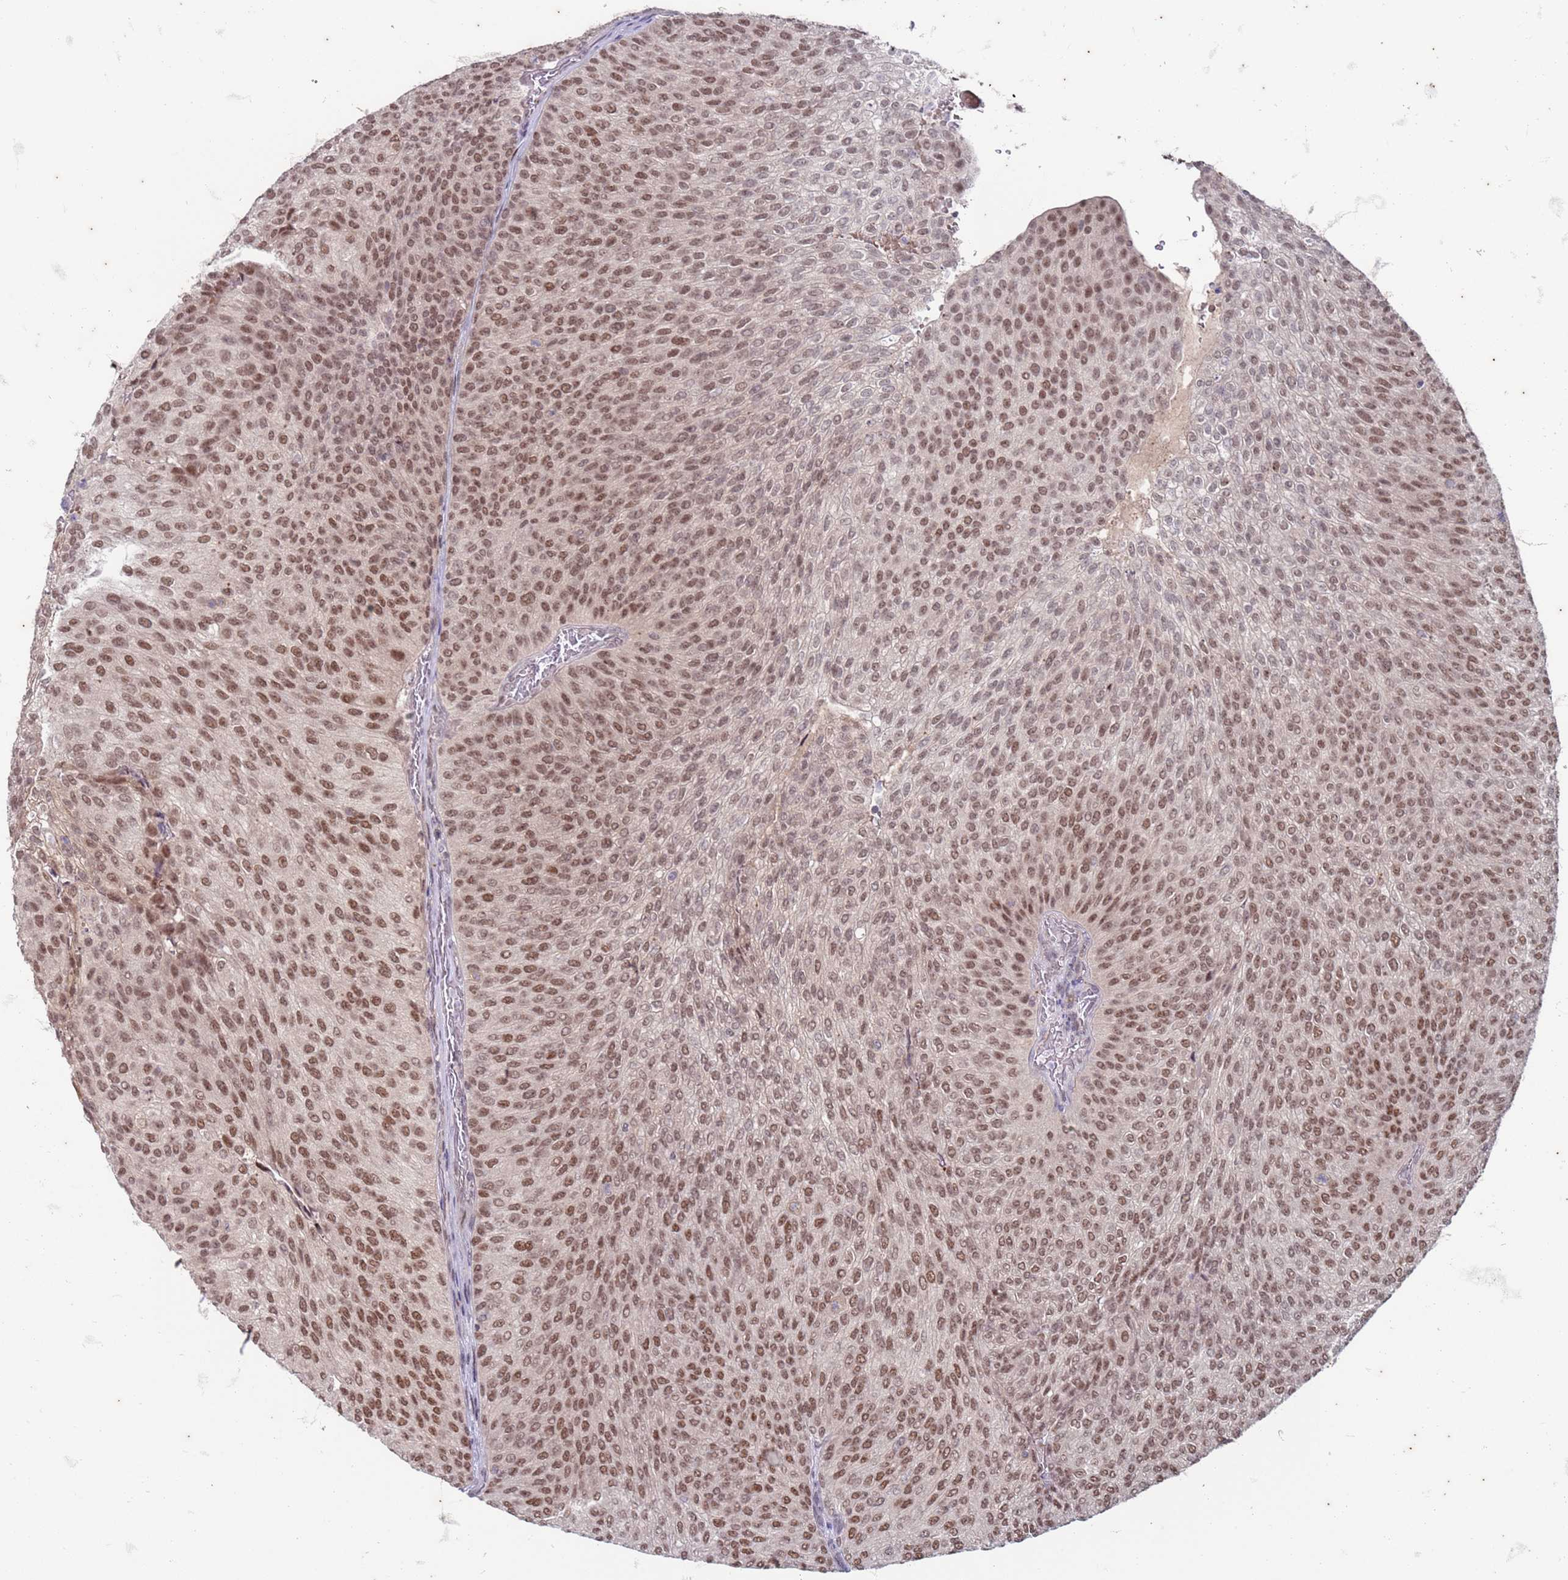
{"staining": {"intensity": "moderate", "quantity": ">75%", "location": "nuclear"}, "tissue": "urothelial cancer", "cell_type": "Tumor cells", "image_type": "cancer", "snomed": [{"axis": "morphology", "description": "Urothelial carcinoma, High grade"}, {"axis": "topography", "description": "Urinary bladder"}], "caption": "Protein staining shows moderate nuclear expression in about >75% of tumor cells in urothelial cancer. The staining was performed using DAB to visualize the protein expression in brown, while the nuclei were stained in blue with hematoxylin (Magnification: 20x).", "gene": "TRMT6", "patient": {"sex": "female", "age": 79}}